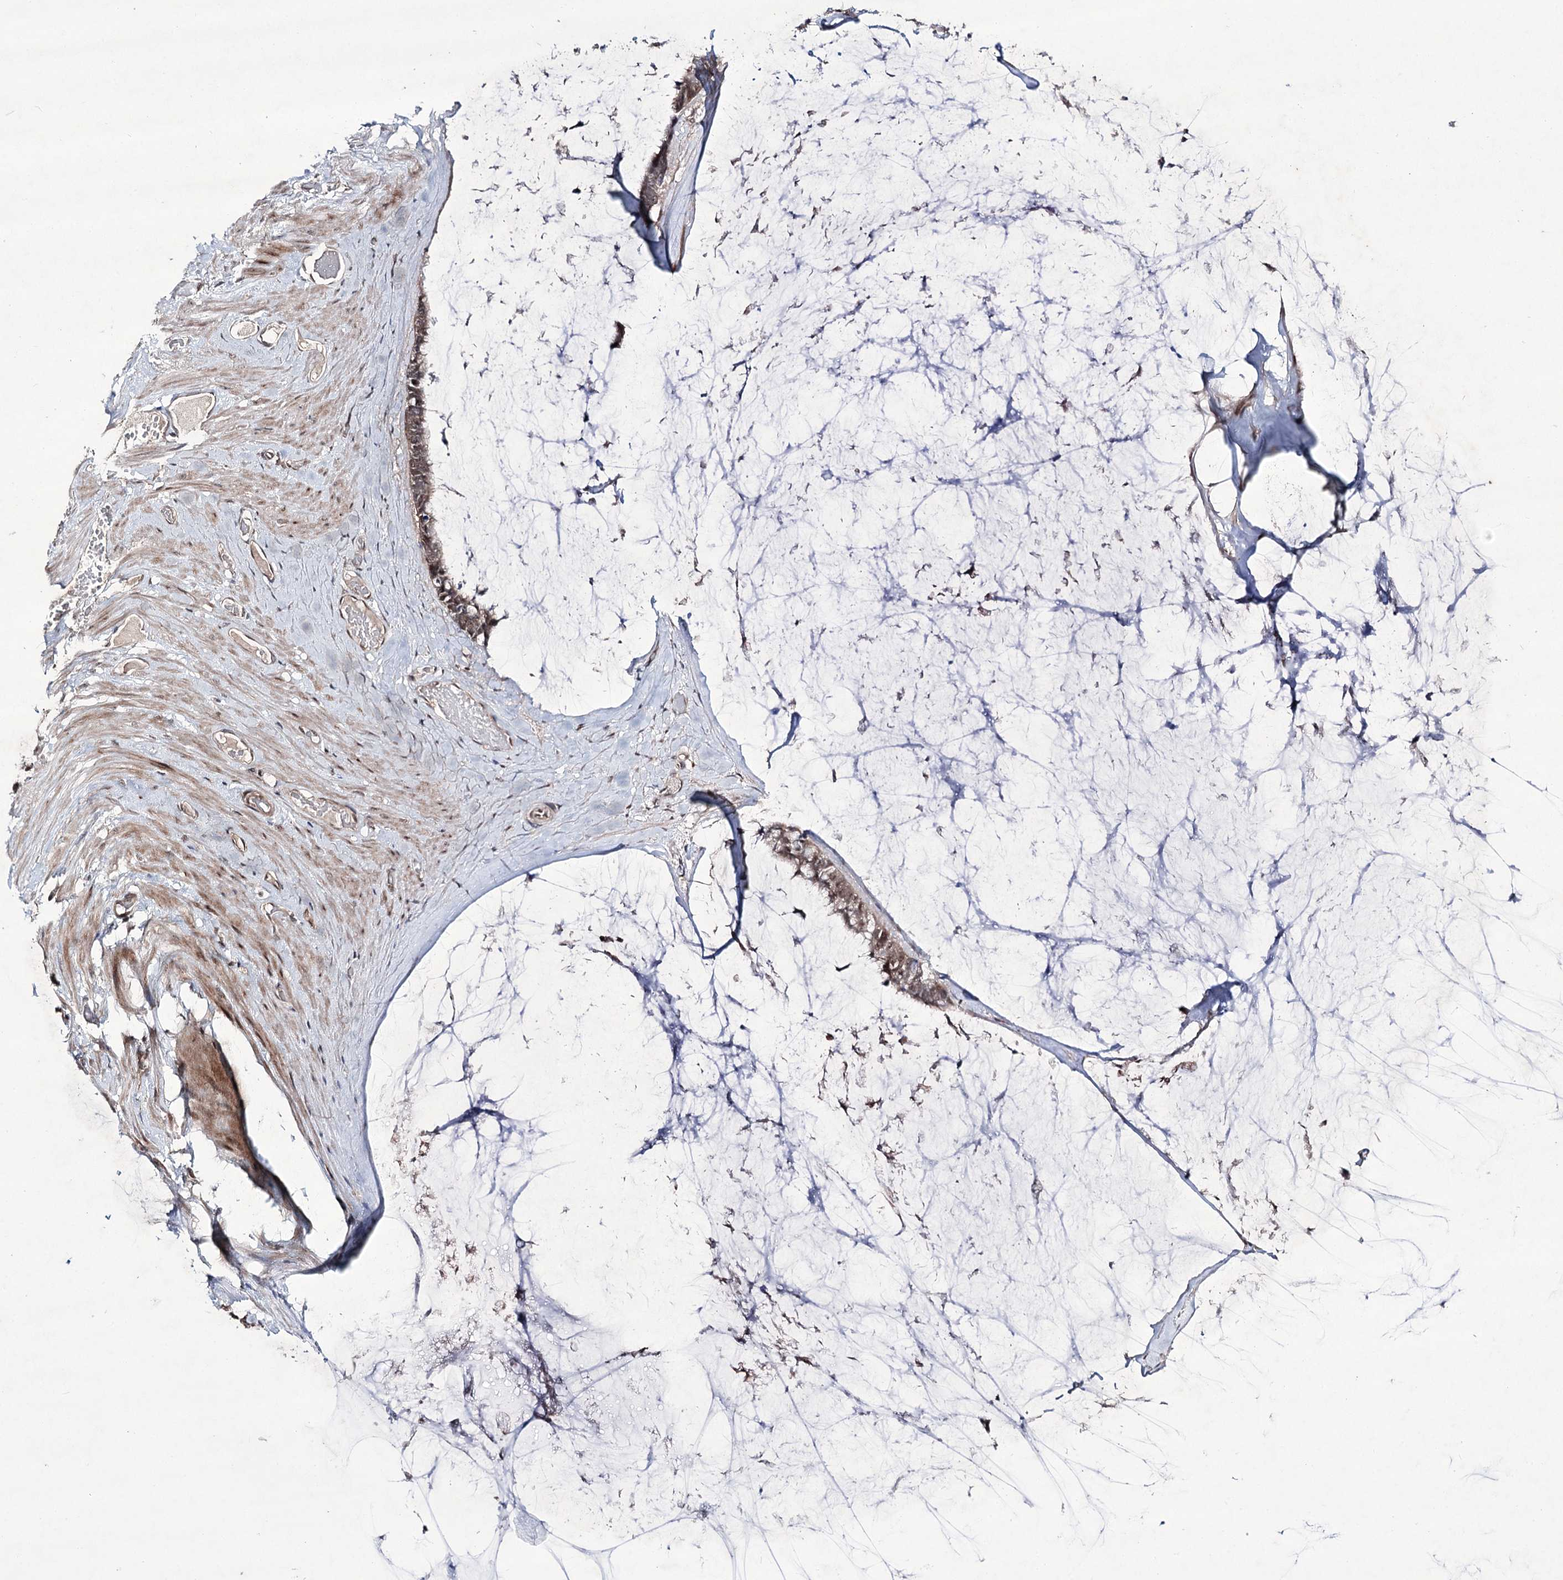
{"staining": {"intensity": "moderate", "quantity": ">75%", "location": "nuclear"}, "tissue": "ovarian cancer", "cell_type": "Tumor cells", "image_type": "cancer", "snomed": [{"axis": "morphology", "description": "Cystadenocarcinoma, mucinous, NOS"}, {"axis": "topography", "description": "Ovary"}], "caption": "Ovarian cancer (mucinous cystadenocarcinoma) stained with a brown dye exhibits moderate nuclear positive expression in approximately >75% of tumor cells.", "gene": "HOXC11", "patient": {"sex": "female", "age": 39}}